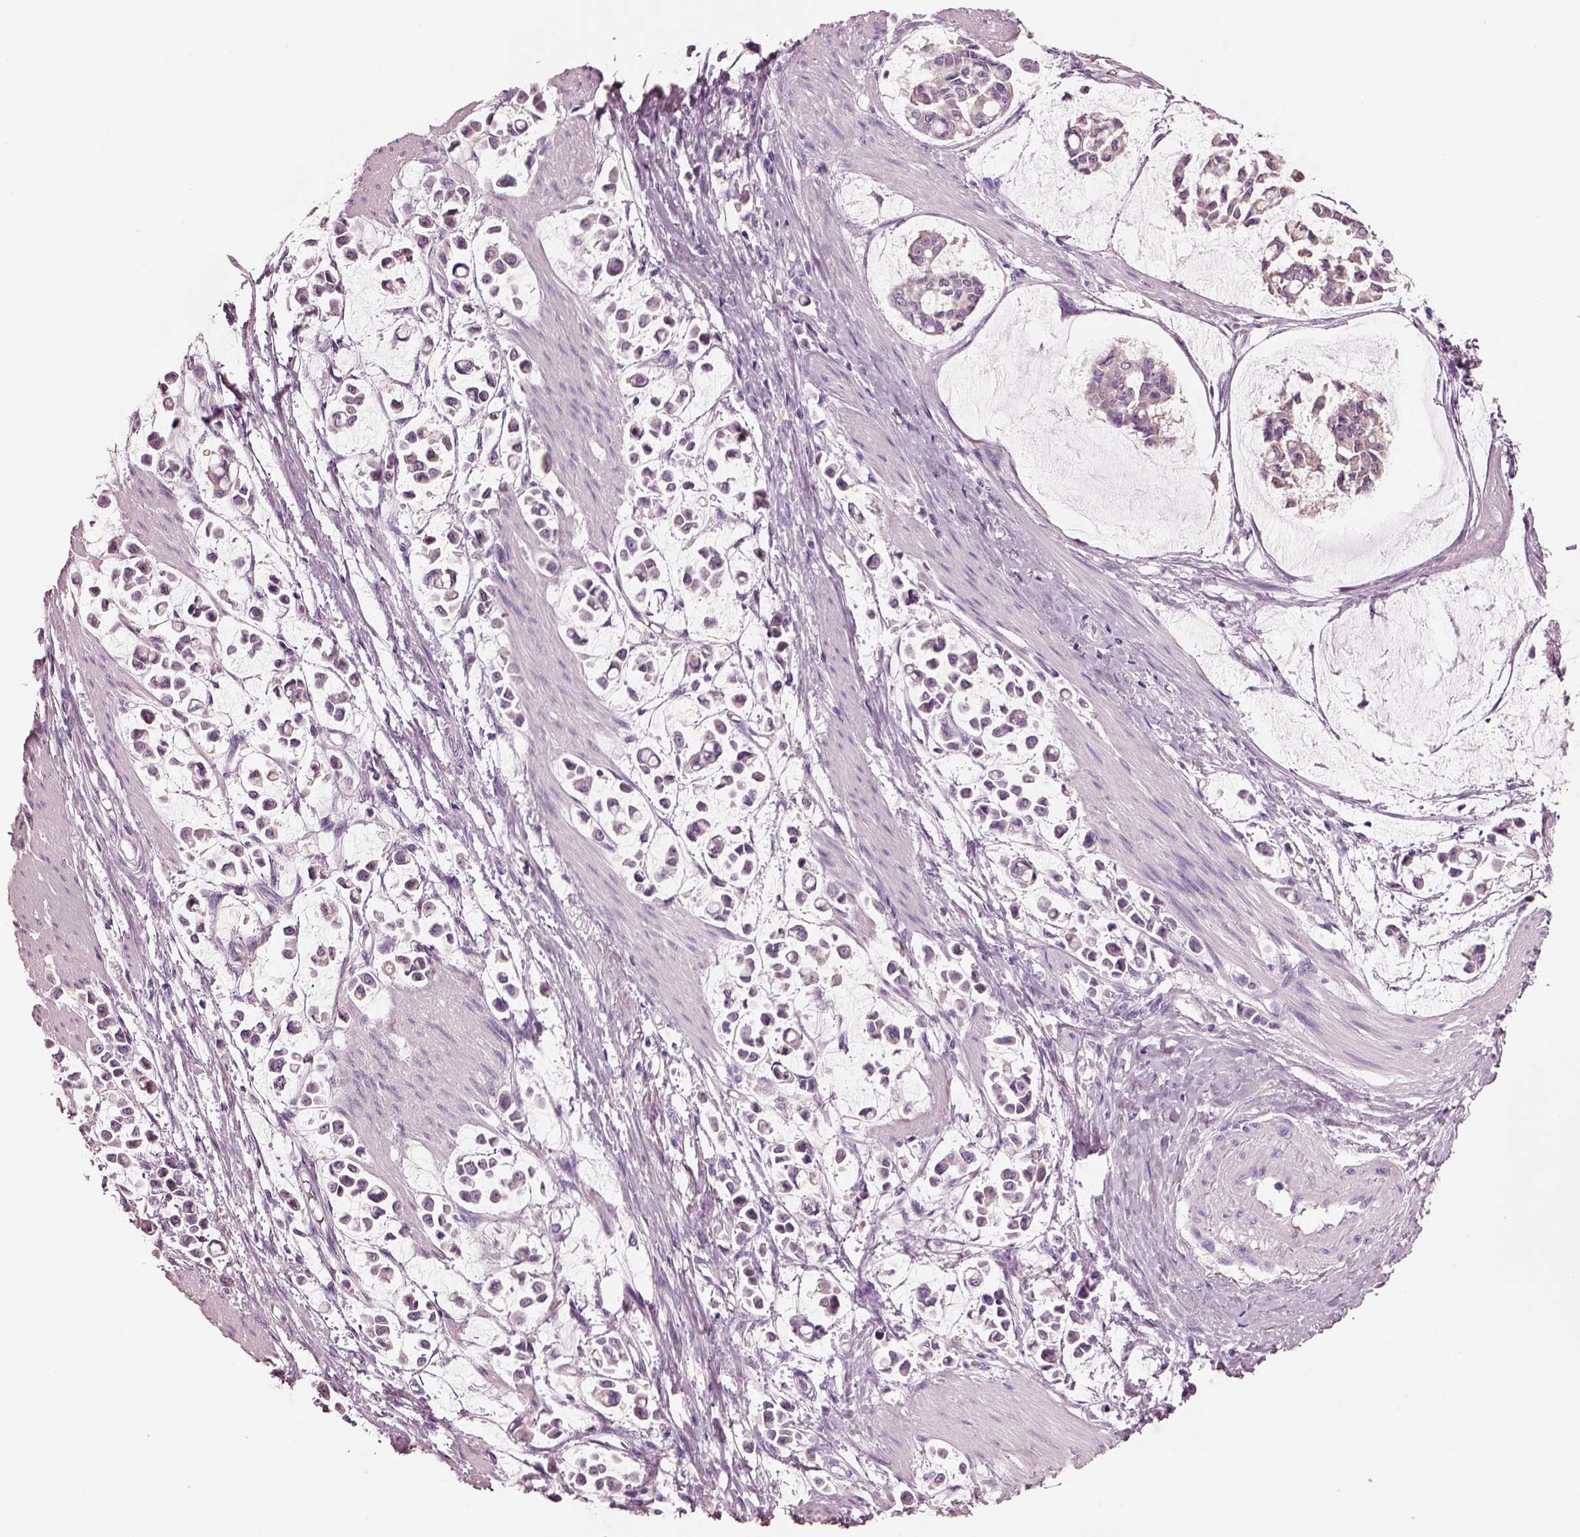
{"staining": {"intensity": "negative", "quantity": "none", "location": "none"}, "tissue": "stomach cancer", "cell_type": "Tumor cells", "image_type": "cancer", "snomed": [{"axis": "morphology", "description": "Adenocarcinoma, NOS"}, {"axis": "topography", "description": "Stomach"}], "caption": "Tumor cells show no significant protein expression in stomach adenocarcinoma.", "gene": "ELSPBP1", "patient": {"sex": "male", "age": 82}}